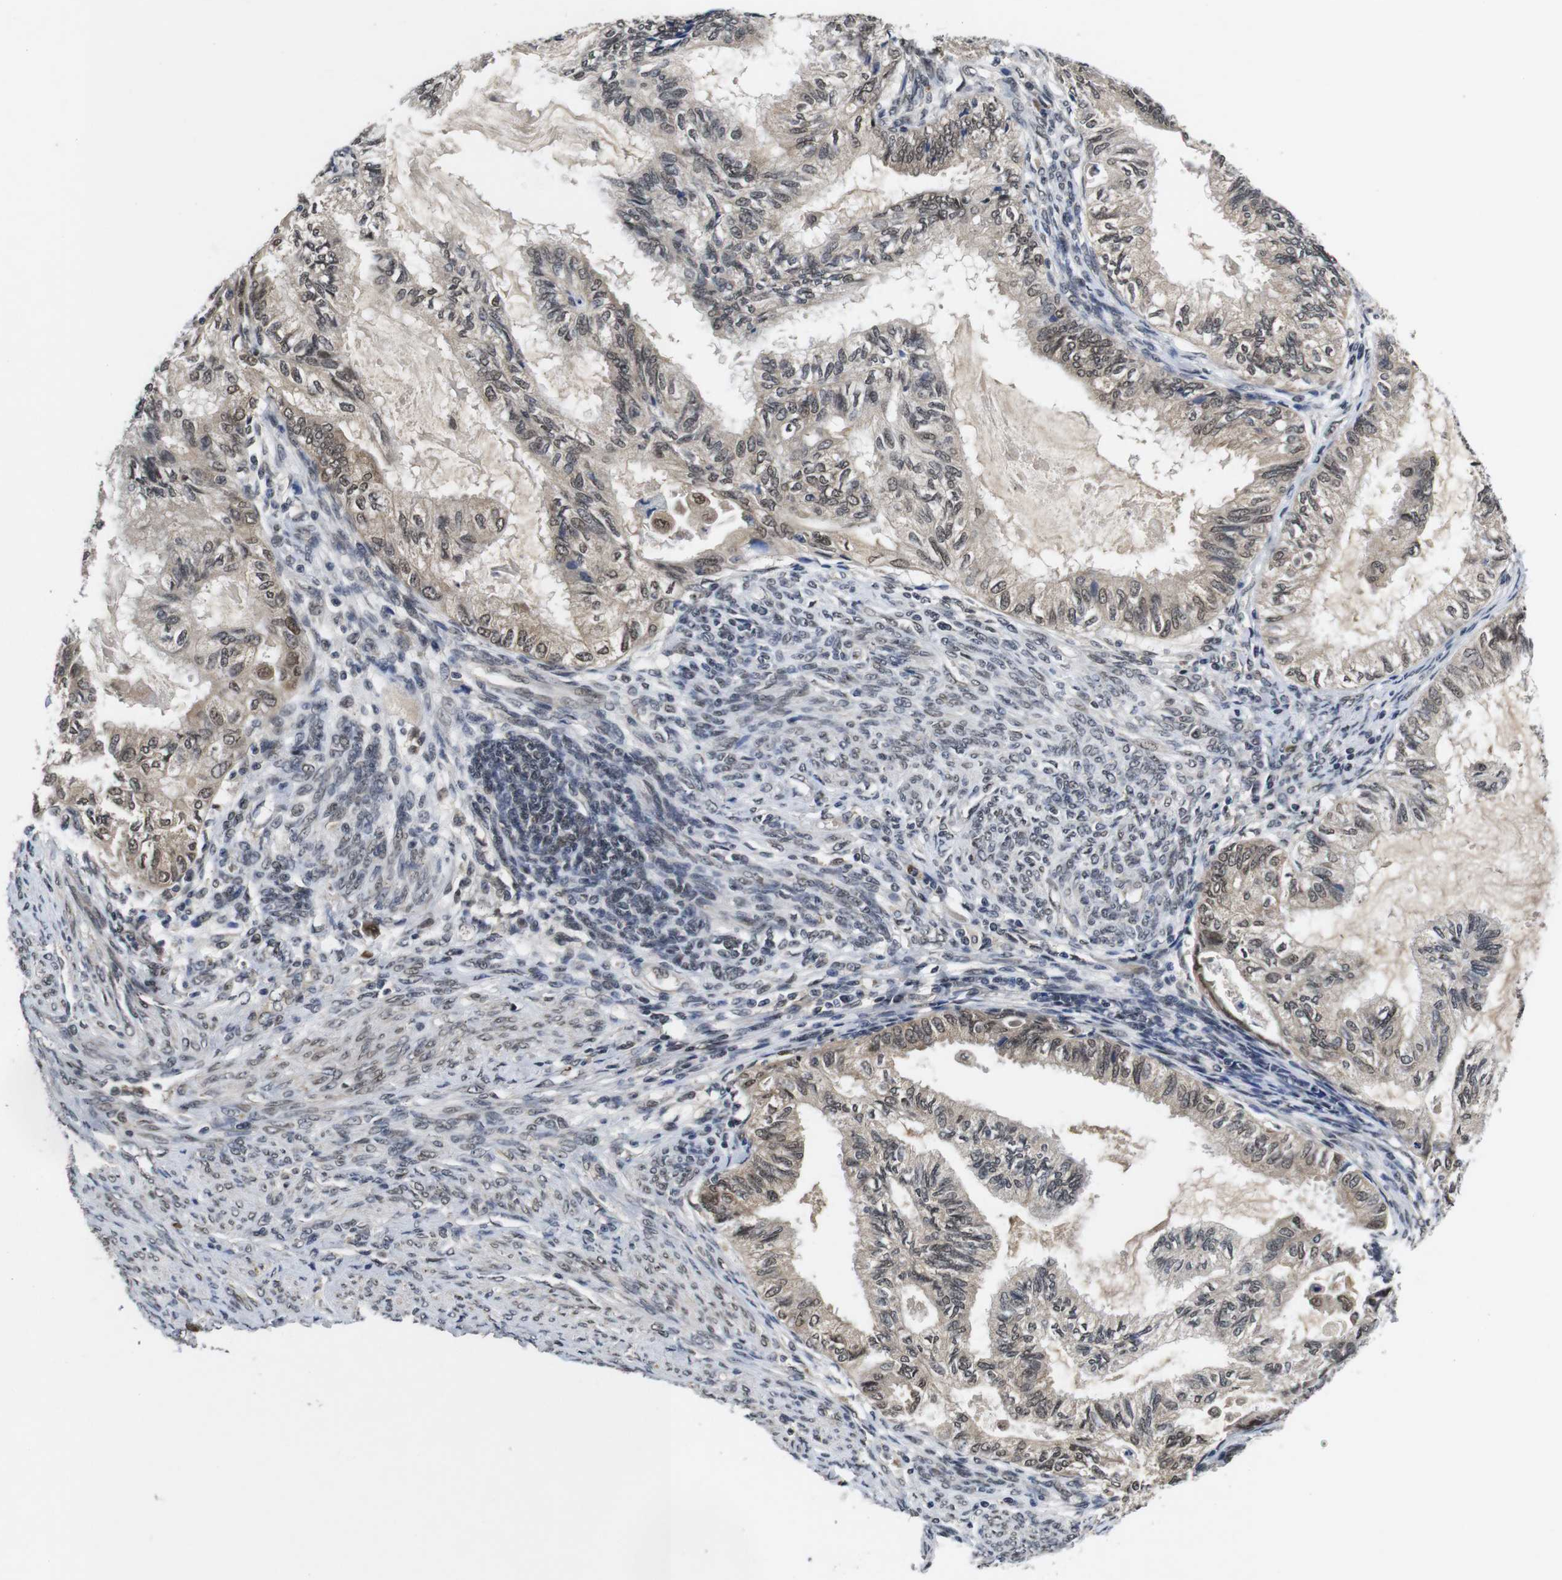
{"staining": {"intensity": "weak", "quantity": ">75%", "location": "cytoplasmic/membranous,nuclear"}, "tissue": "cervical cancer", "cell_type": "Tumor cells", "image_type": "cancer", "snomed": [{"axis": "morphology", "description": "Normal tissue, NOS"}, {"axis": "morphology", "description": "Adenocarcinoma, NOS"}, {"axis": "topography", "description": "Cervix"}, {"axis": "topography", "description": "Endometrium"}], "caption": "Immunohistochemical staining of cervical cancer (adenocarcinoma) reveals low levels of weak cytoplasmic/membranous and nuclear positivity in about >75% of tumor cells.", "gene": "ZBTB46", "patient": {"sex": "female", "age": 86}}